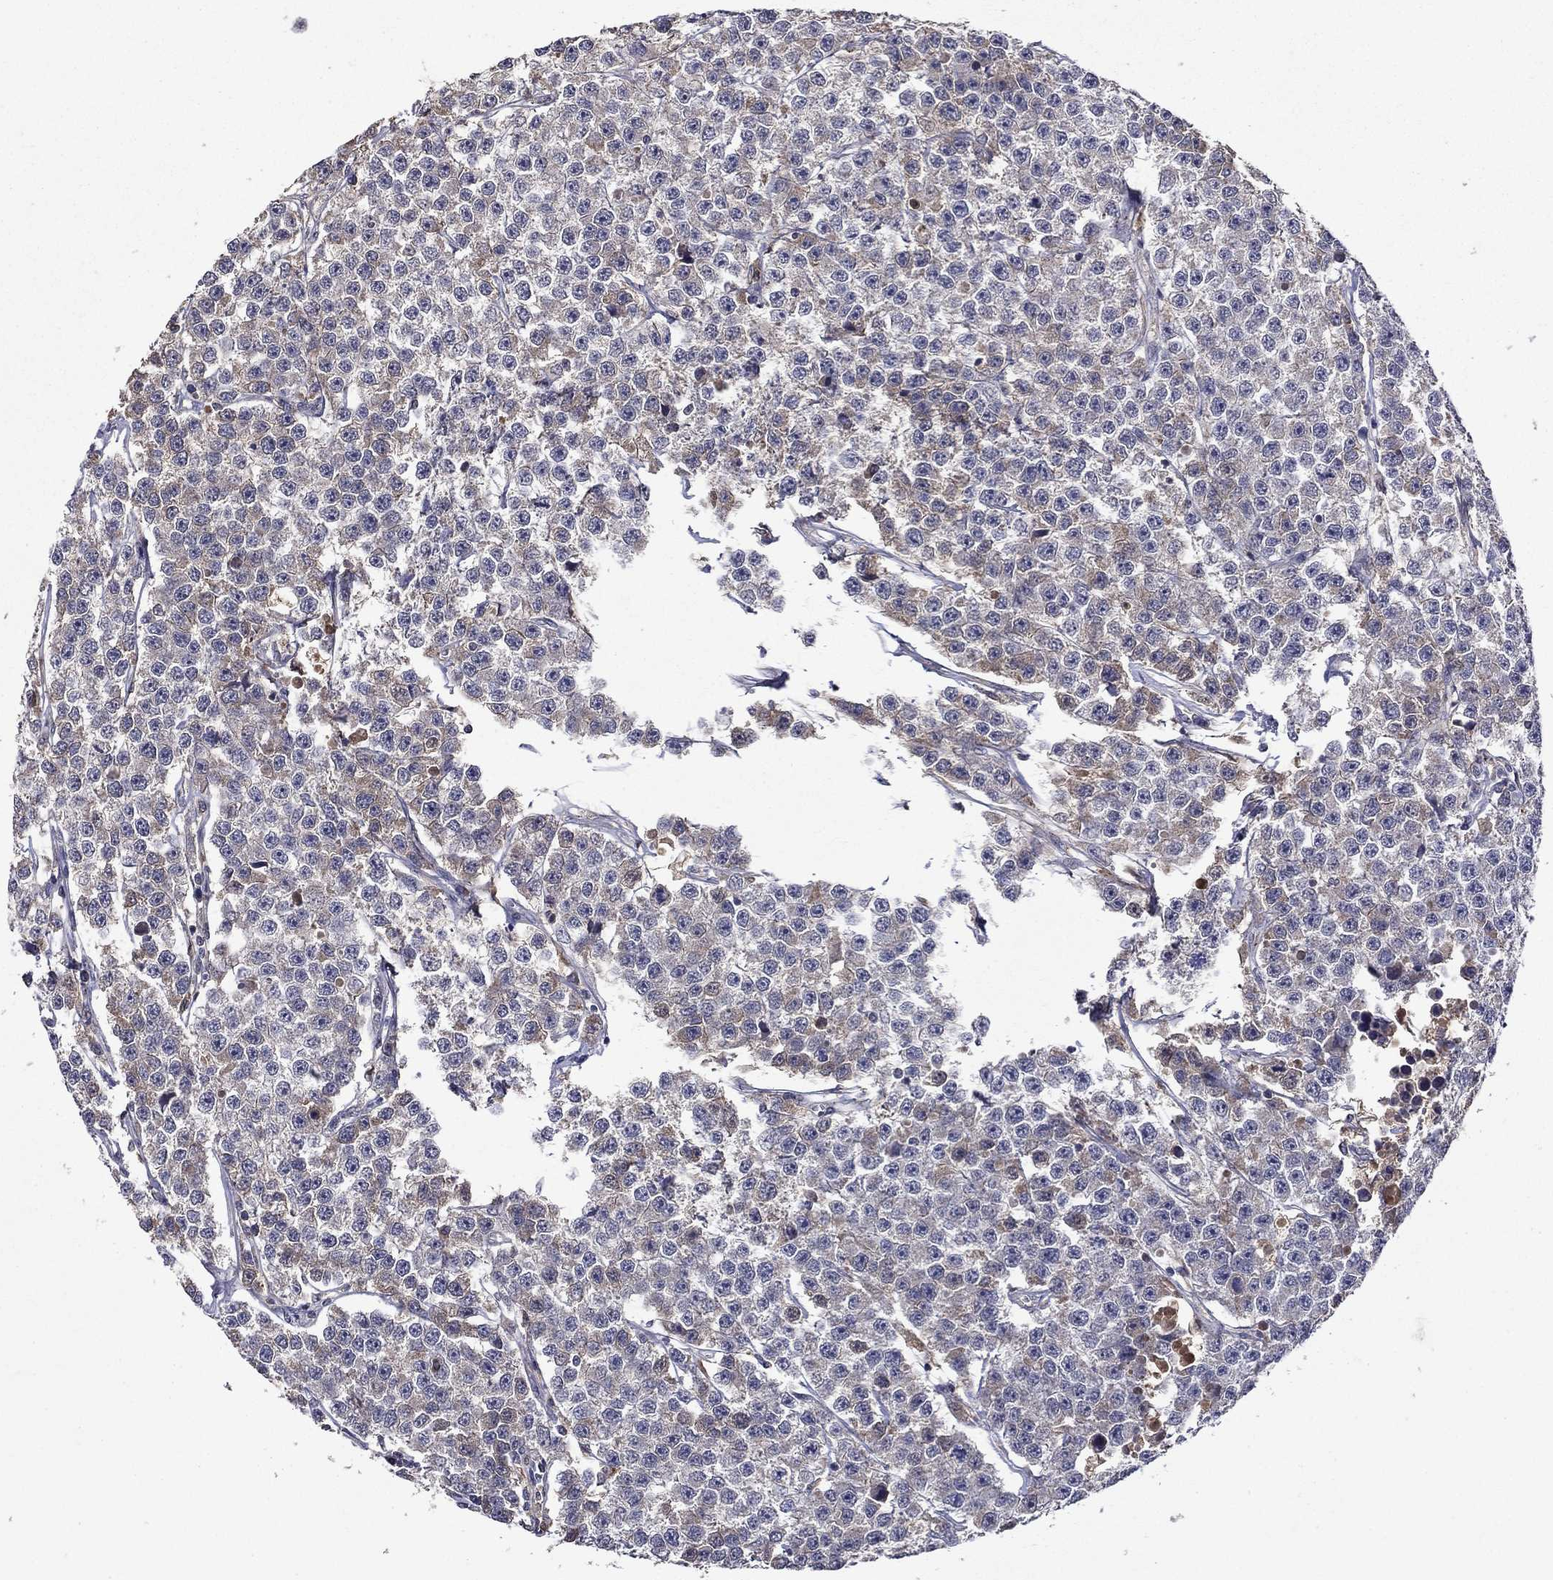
{"staining": {"intensity": "negative", "quantity": "none", "location": "none"}, "tissue": "testis cancer", "cell_type": "Tumor cells", "image_type": "cancer", "snomed": [{"axis": "morphology", "description": "Seminoma, NOS"}, {"axis": "topography", "description": "Testis"}], "caption": "This is an immunohistochemistry micrograph of human testis seminoma. There is no expression in tumor cells.", "gene": "SATB1", "patient": {"sex": "male", "age": 59}}